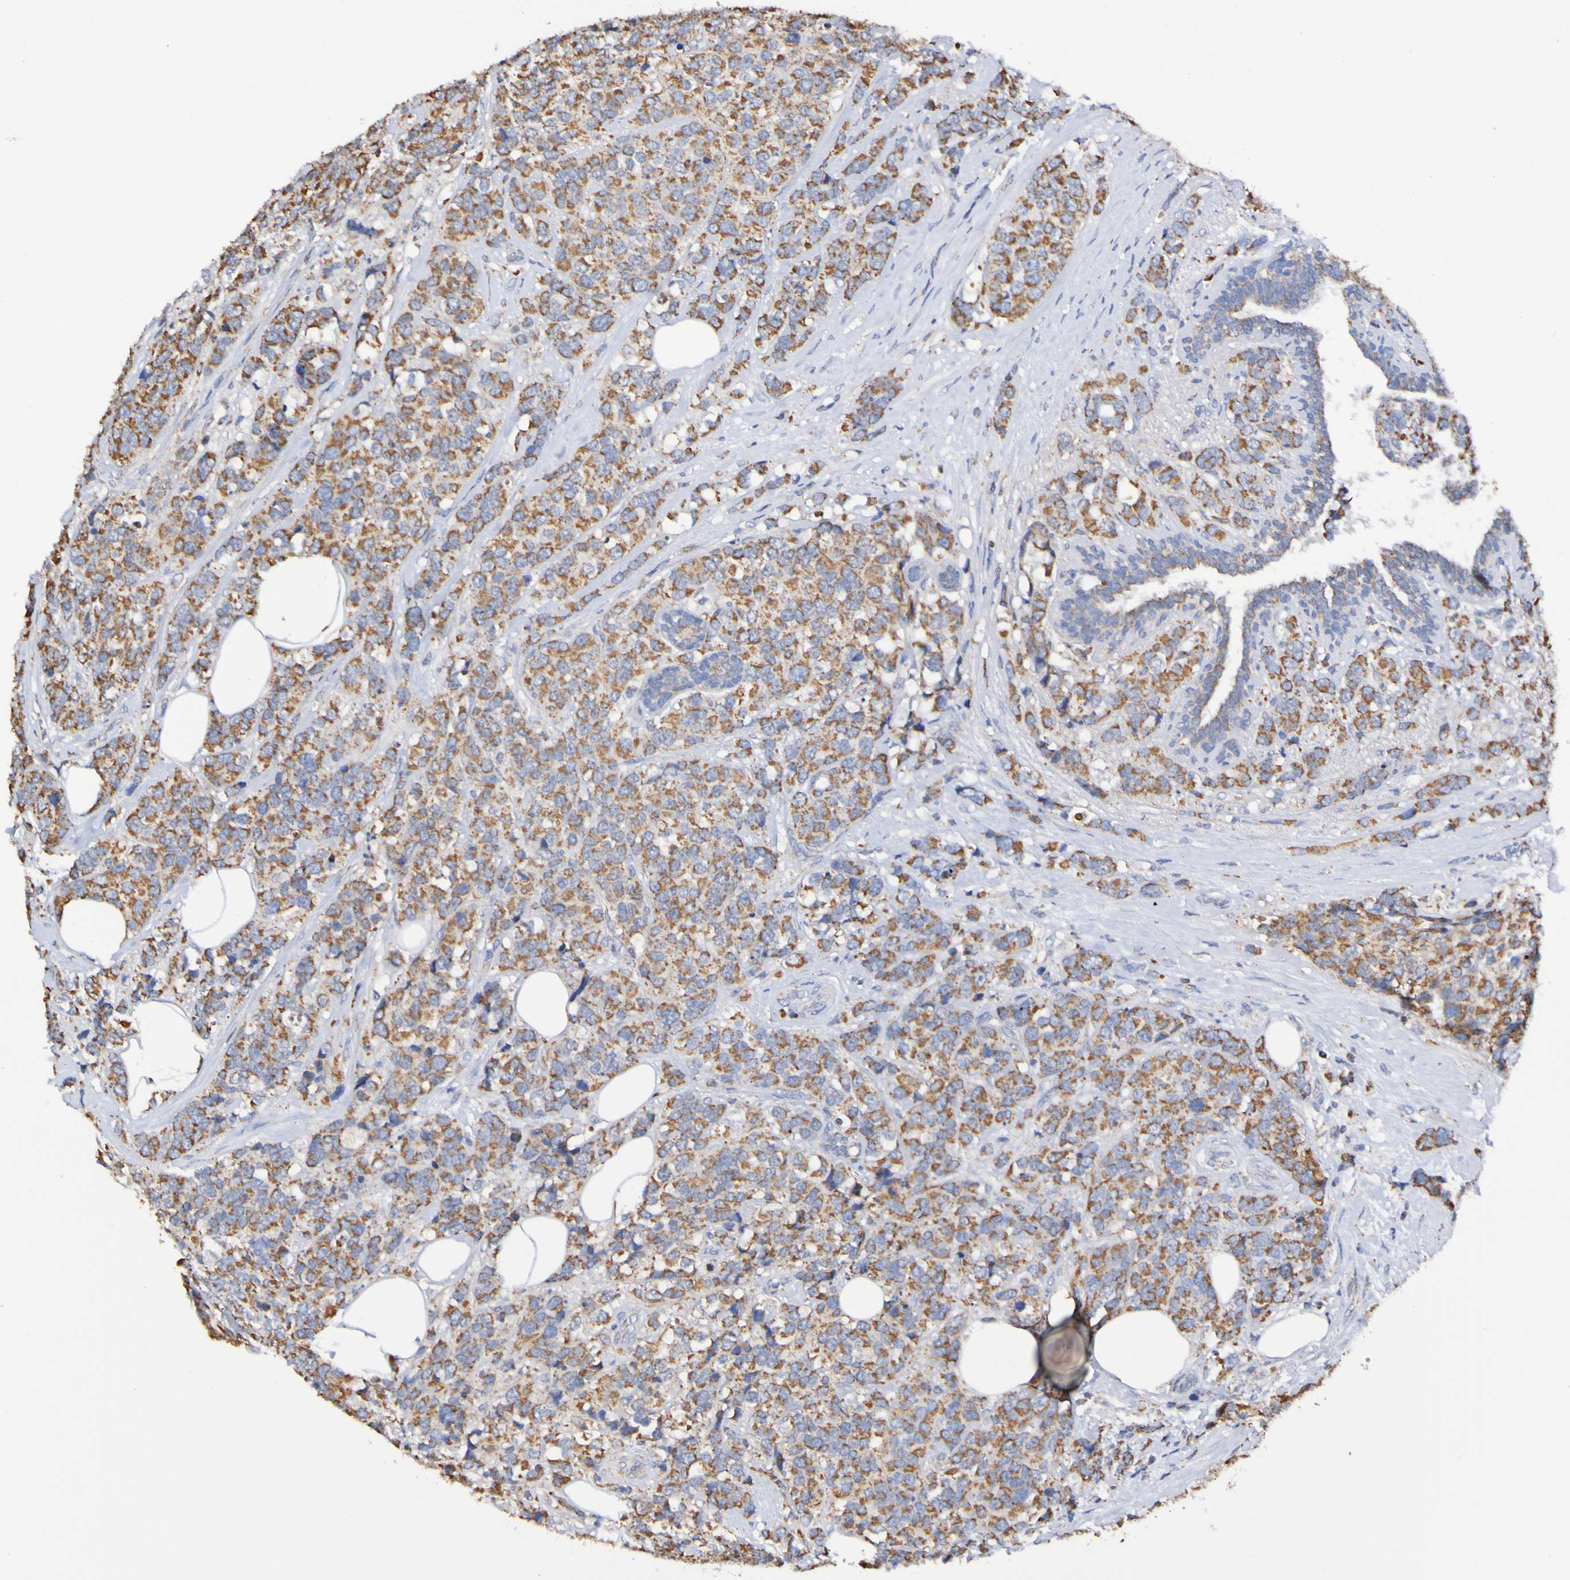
{"staining": {"intensity": "moderate", "quantity": ">75%", "location": "cytoplasmic/membranous"}, "tissue": "breast cancer", "cell_type": "Tumor cells", "image_type": "cancer", "snomed": [{"axis": "morphology", "description": "Lobular carcinoma"}, {"axis": "topography", "description": "Breast"}], "caption": "Breast cancer stained for a protein displays moderate cytoplasmic/membranous positivity in tumor cells.", "gene": "IL18R1", "patient": {"sex": "female", "age": 59}}